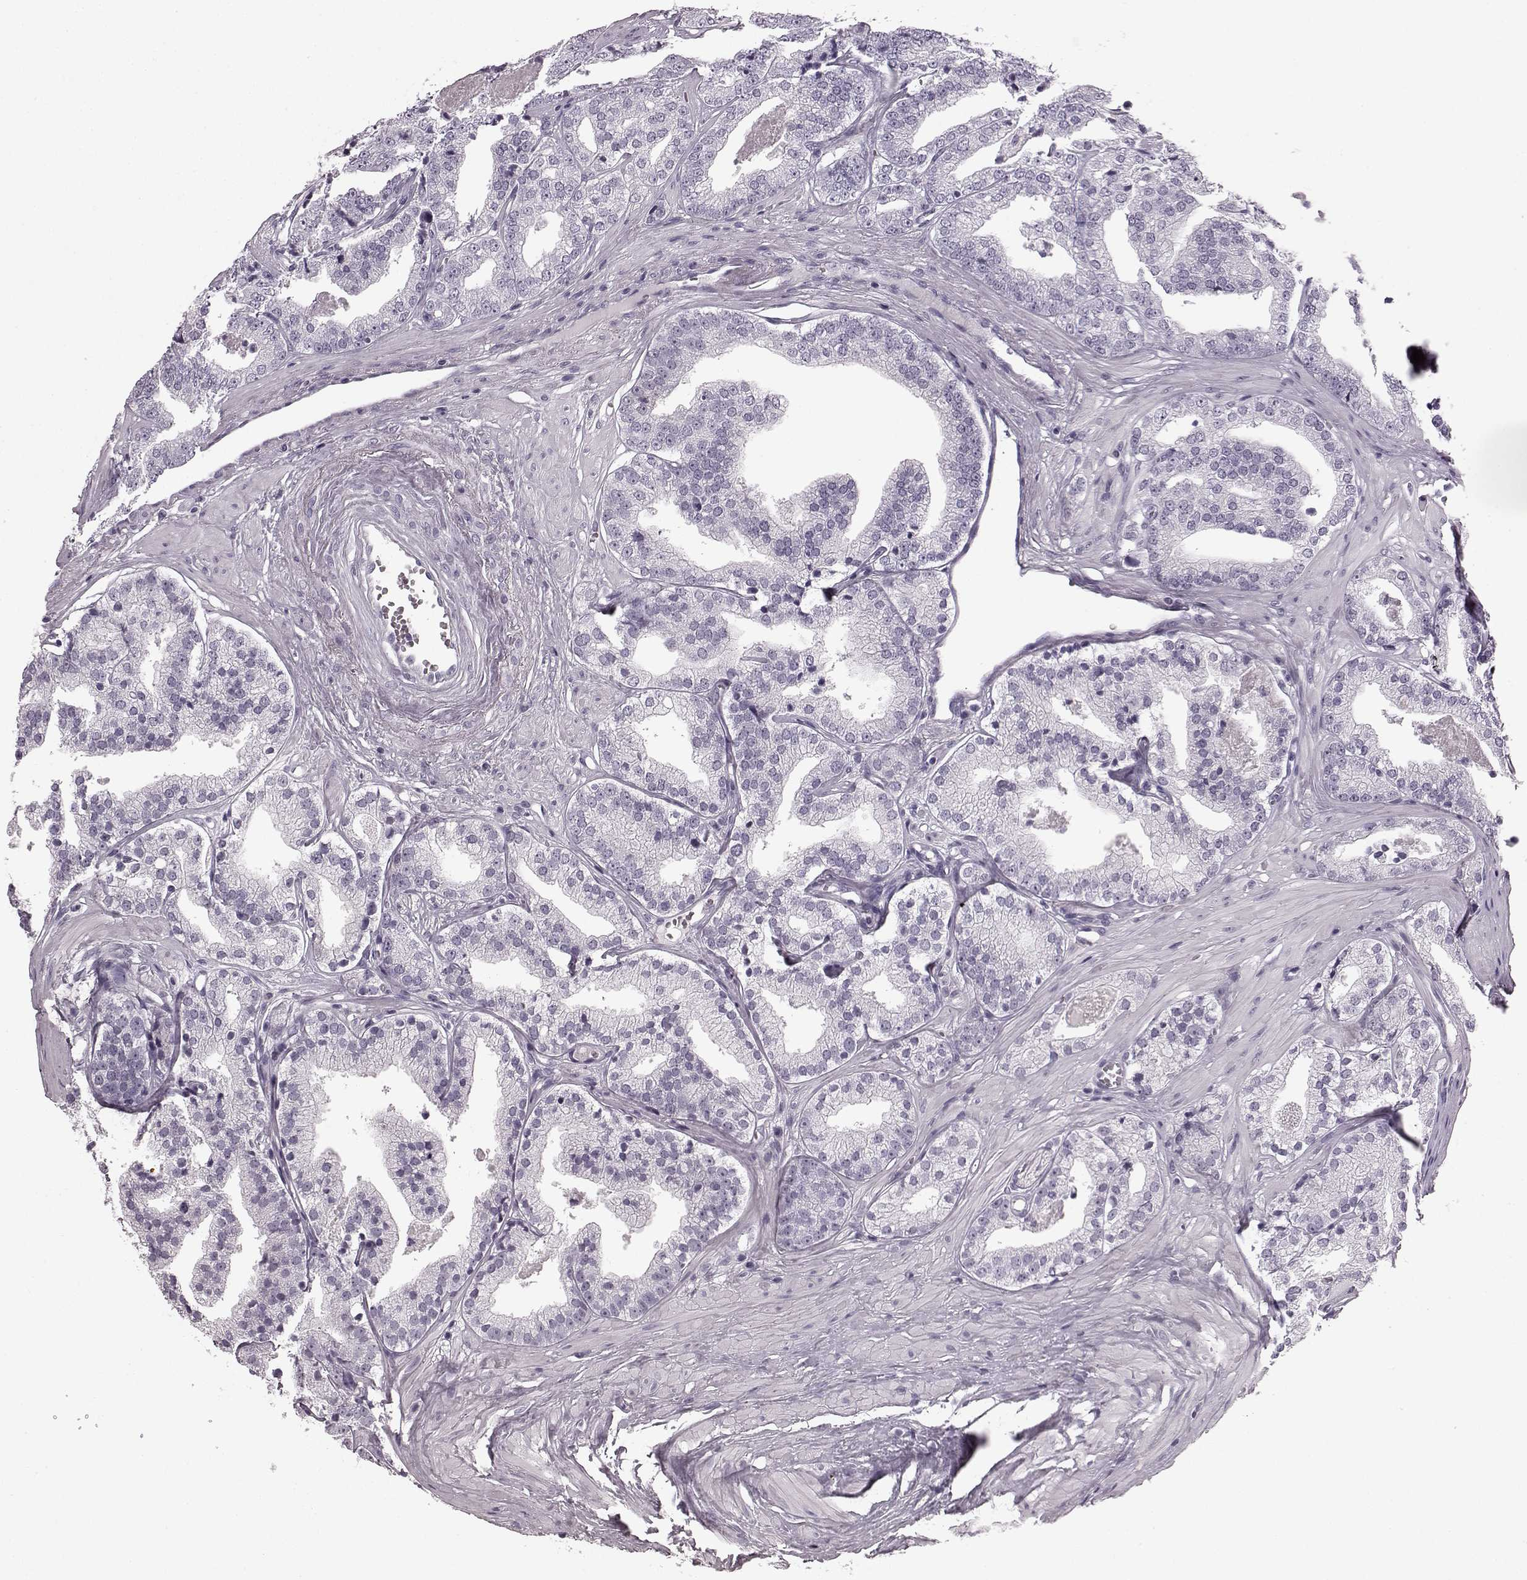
{"staining": {"intensity": "negative", "quantity": "none", "location": "none"}, "tissue": "prostate cancer", "cell_type": "Tumor cells", "image_type": "cancer", "snomed": [{"axis": "morphology", "description": "Adenocarcinoma, Low grade"}, {"axis": "topography", "description": "Prostate"}], "caption": "A high-resolution histopathology image shows immunohistochemistry staining of prostate cancer (adenocarcinoma (low-grade)), which exhibits no significant expression in tumor cells. (DAB (3,3'-diaminobenzidine) IHC visualized using brightfield microscopy, high magnification).", "gene": "AIPL1", "patient": {"sex": "male", "age": 60}}